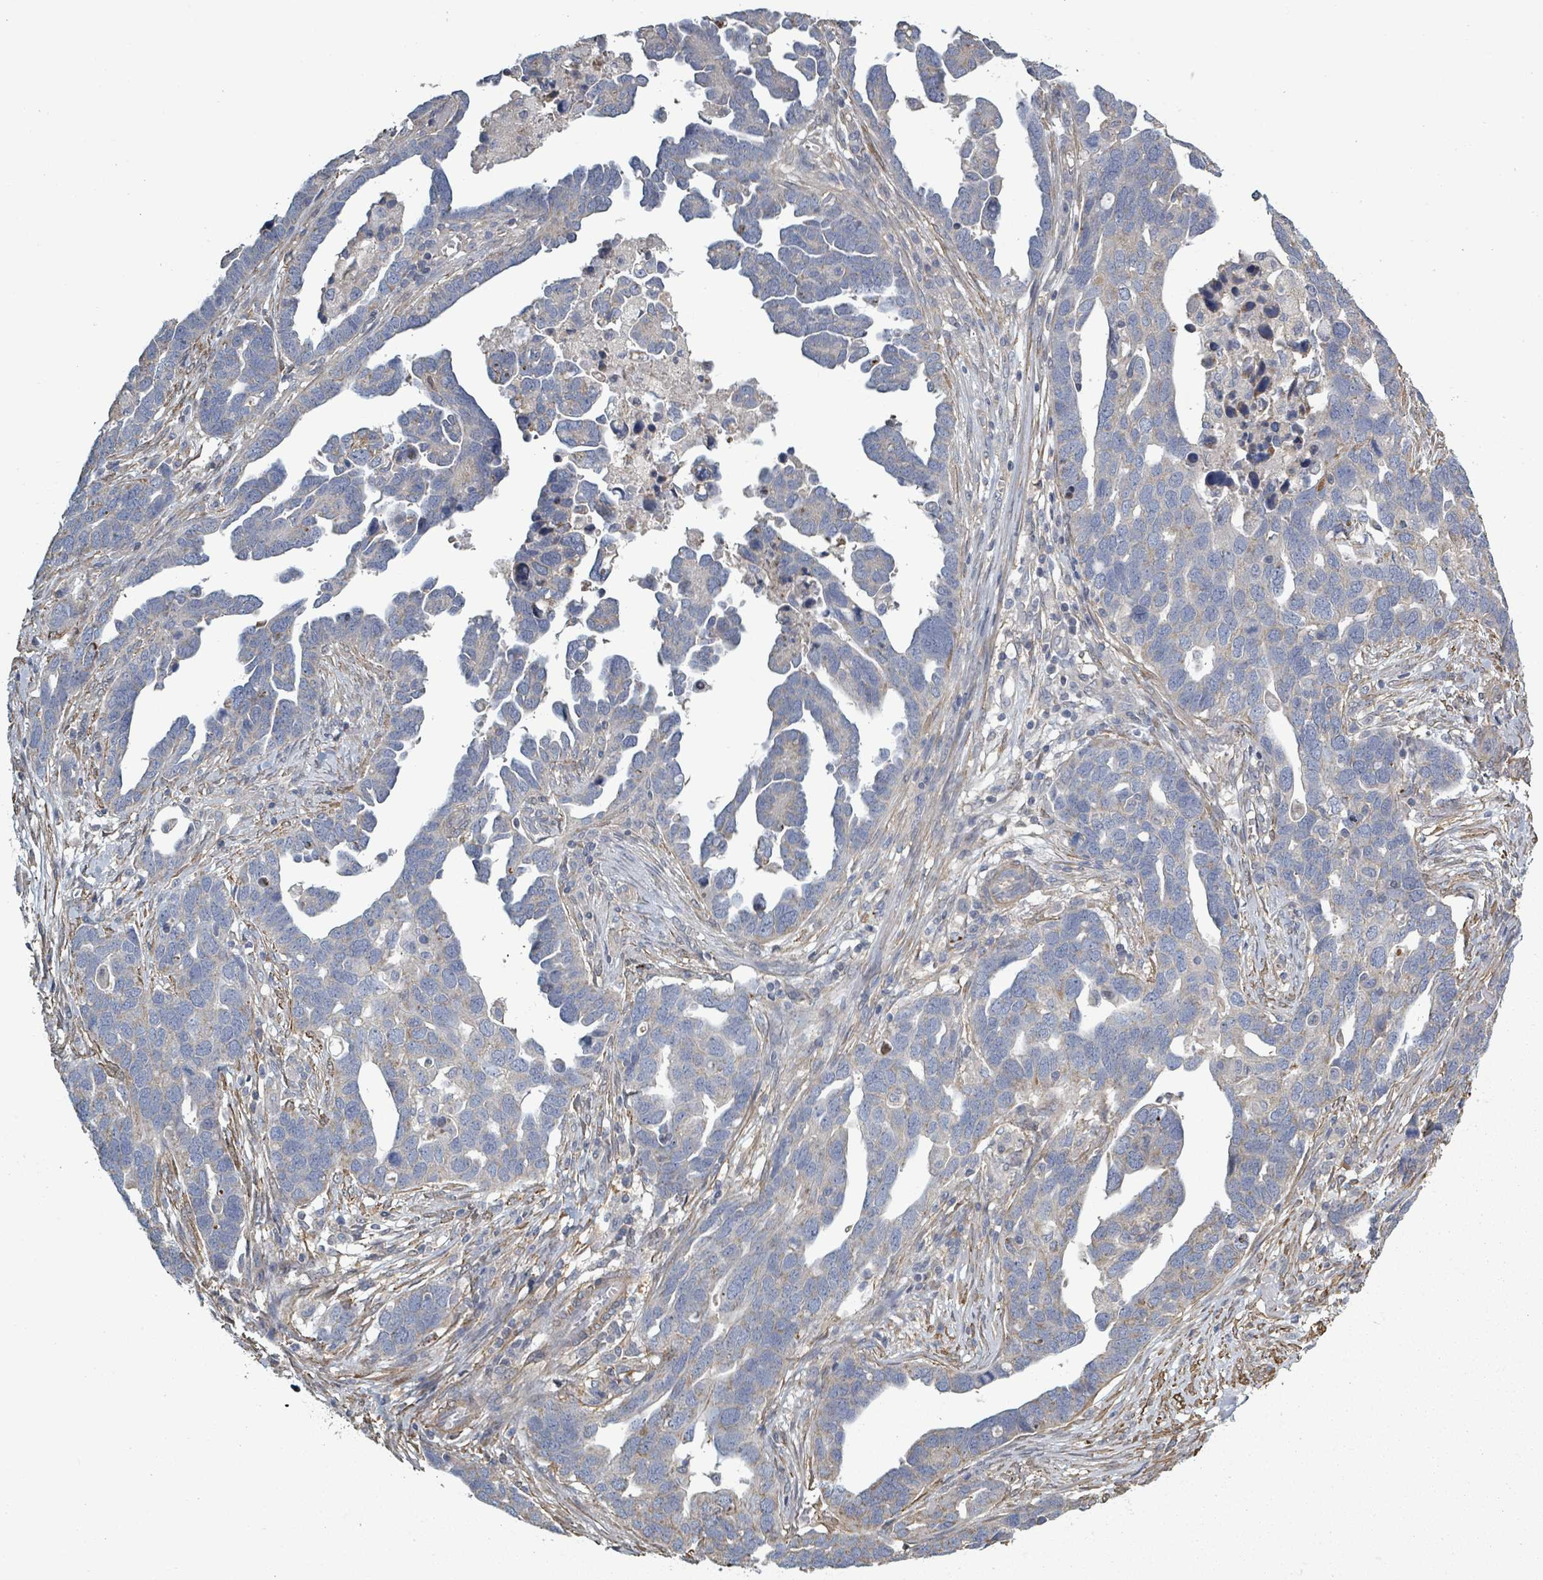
{"staining": {"intensity": "negative", "quantity": "none", "location": "none"}, "tissue": "ovarian cancer", "cell_type": "Tumor cells", "image_type": "cancer", "snomed": [{"axis": "morphology", "description": "Cystadenocarcinoma, serous, NOS"}, {"axis": "topography", "description": "Ovary"}], "caption": "IHC of serous cystadenocarcinoma (ovarian) exhibits no expression in tumor cells.", "gene": "ADCK1", "patient": {"sex": "female", "age": 54}}